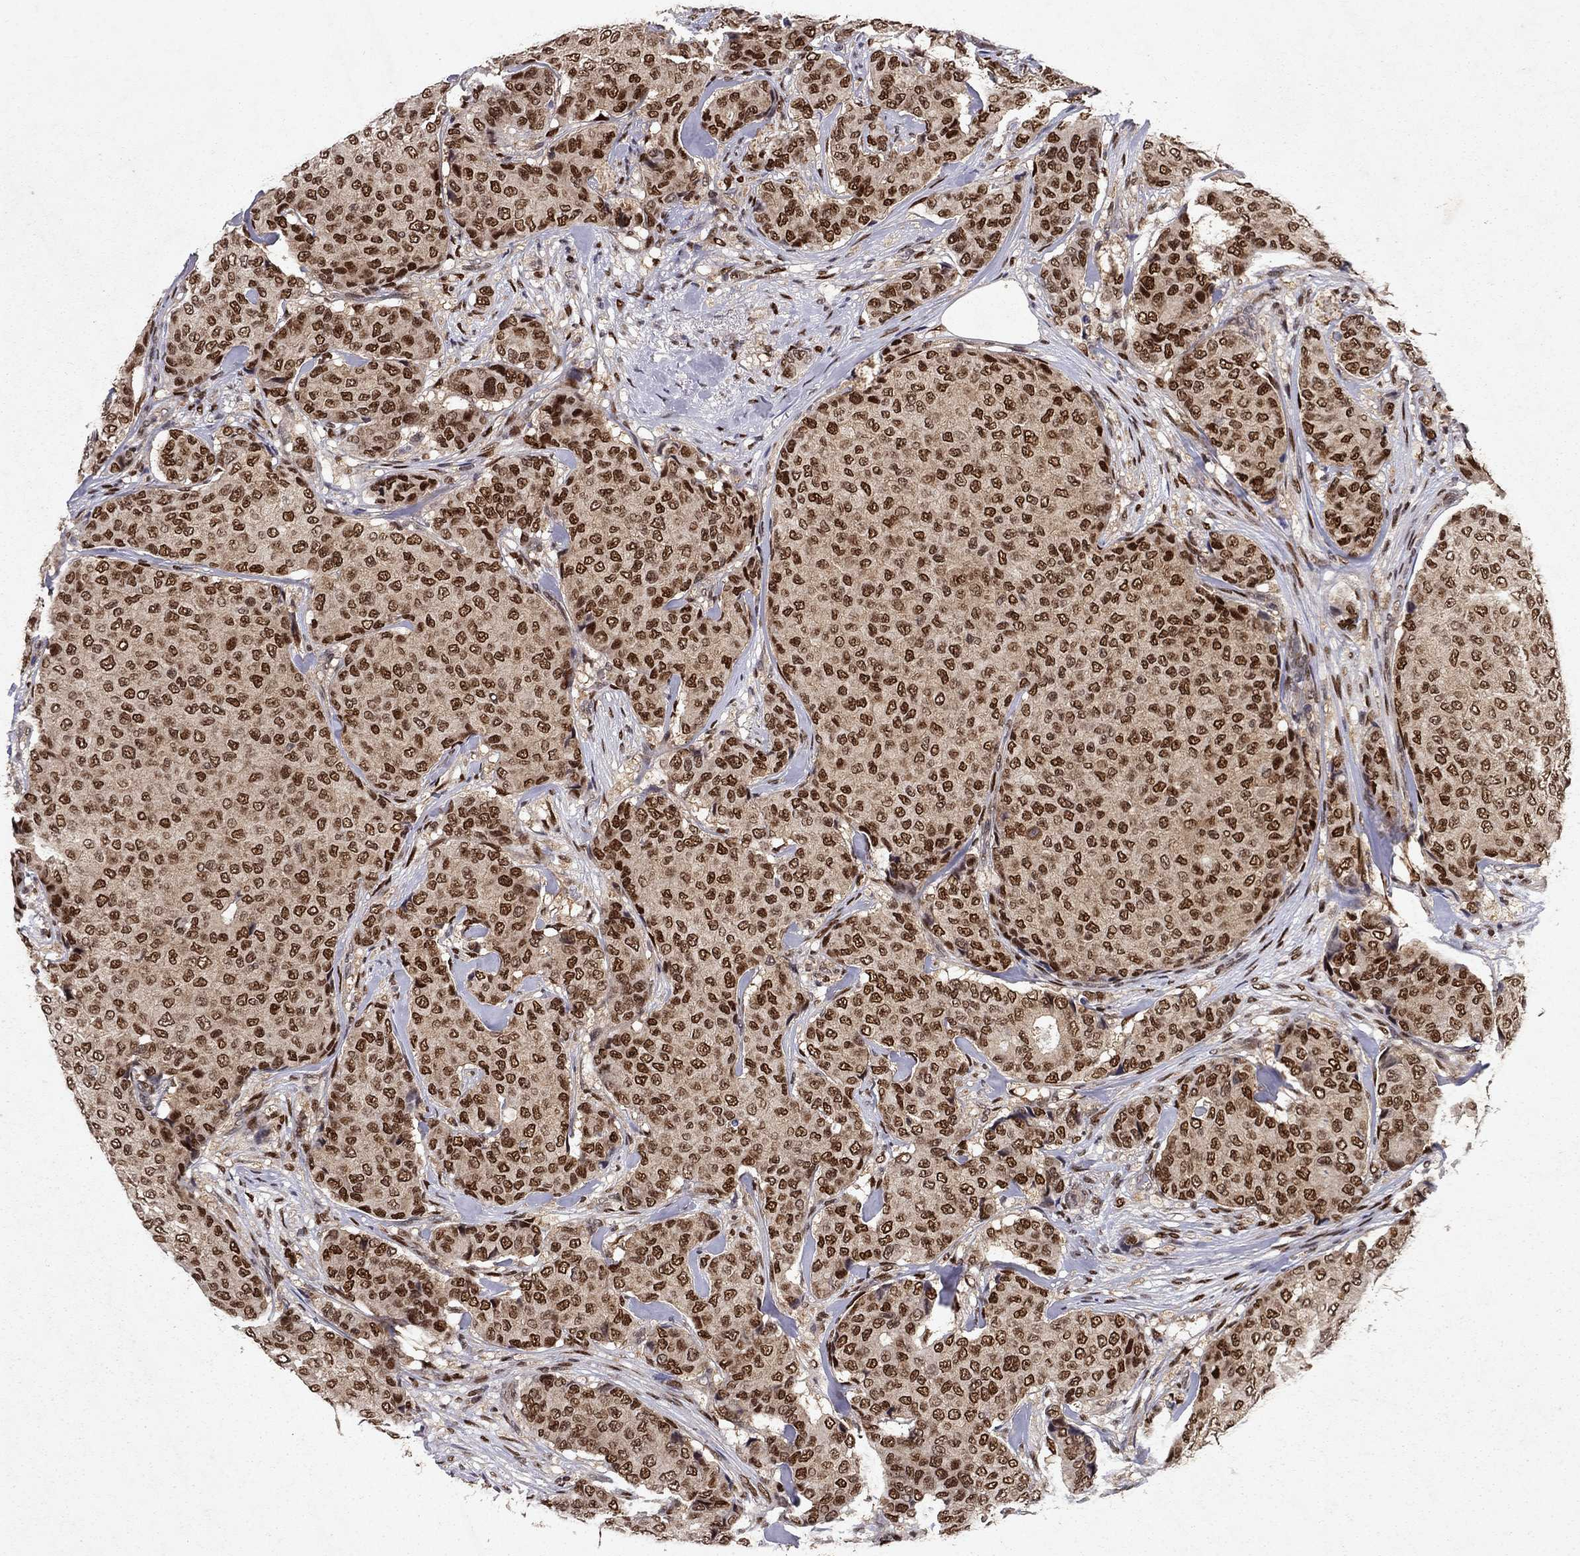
{"staining": {"intensity": "strong", "quantity": ">75%", "location": "nuclear"}, "tissue": "breast cancer", "cell_type": "Tumor cells", "image_type": "cancer", "snomed": [{"axis": "morphology", "description": "Duct carcinoma"}, {"axis": "topography", "description": "Breast"}], "caption": "Human breast cancer (infiltrating ductal carcinoma) stained with a protein marker demonstrates strong staining in tumor cells.", "gene": "CRTC1", "patient": {"sex": "female", "age": 75}}